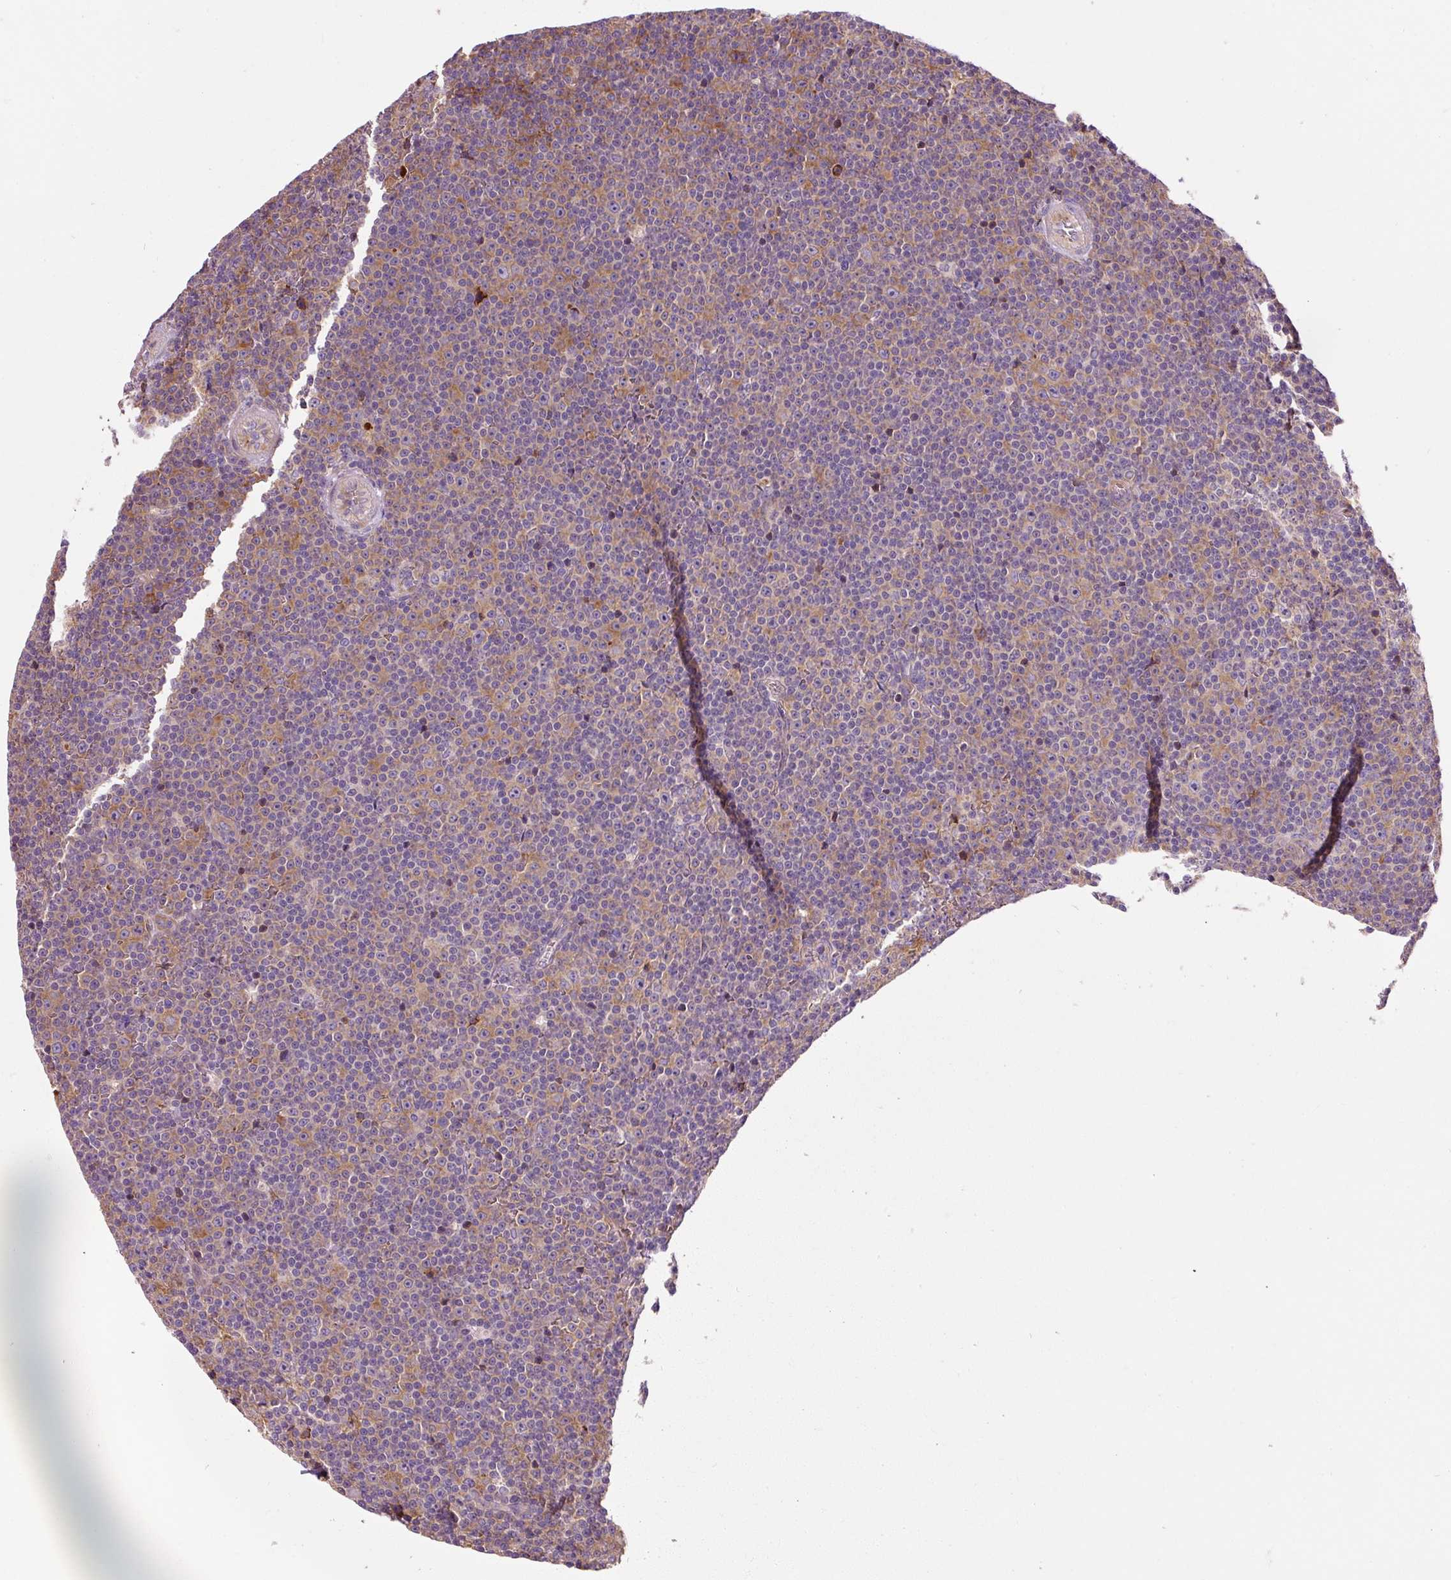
{"staining": {"intensity": "negative", "quantity": "none", "location": "none"}, "tissue": "lymphoma", "cell_type": "Tumor cells", "image_type": "cancer", "snomed": [{"axis": "morphology", "description": "Malignant lymphoma, non-Hodgkin's type, Low grade"}, {"axis": "topography", "description": "Lymph node"}], "caption": "Protein analysis of lymphoma exhibits no significant expression in tumor cells.", "gene": "RPL10A", "patient": {"sex": "female", "age": 67}}